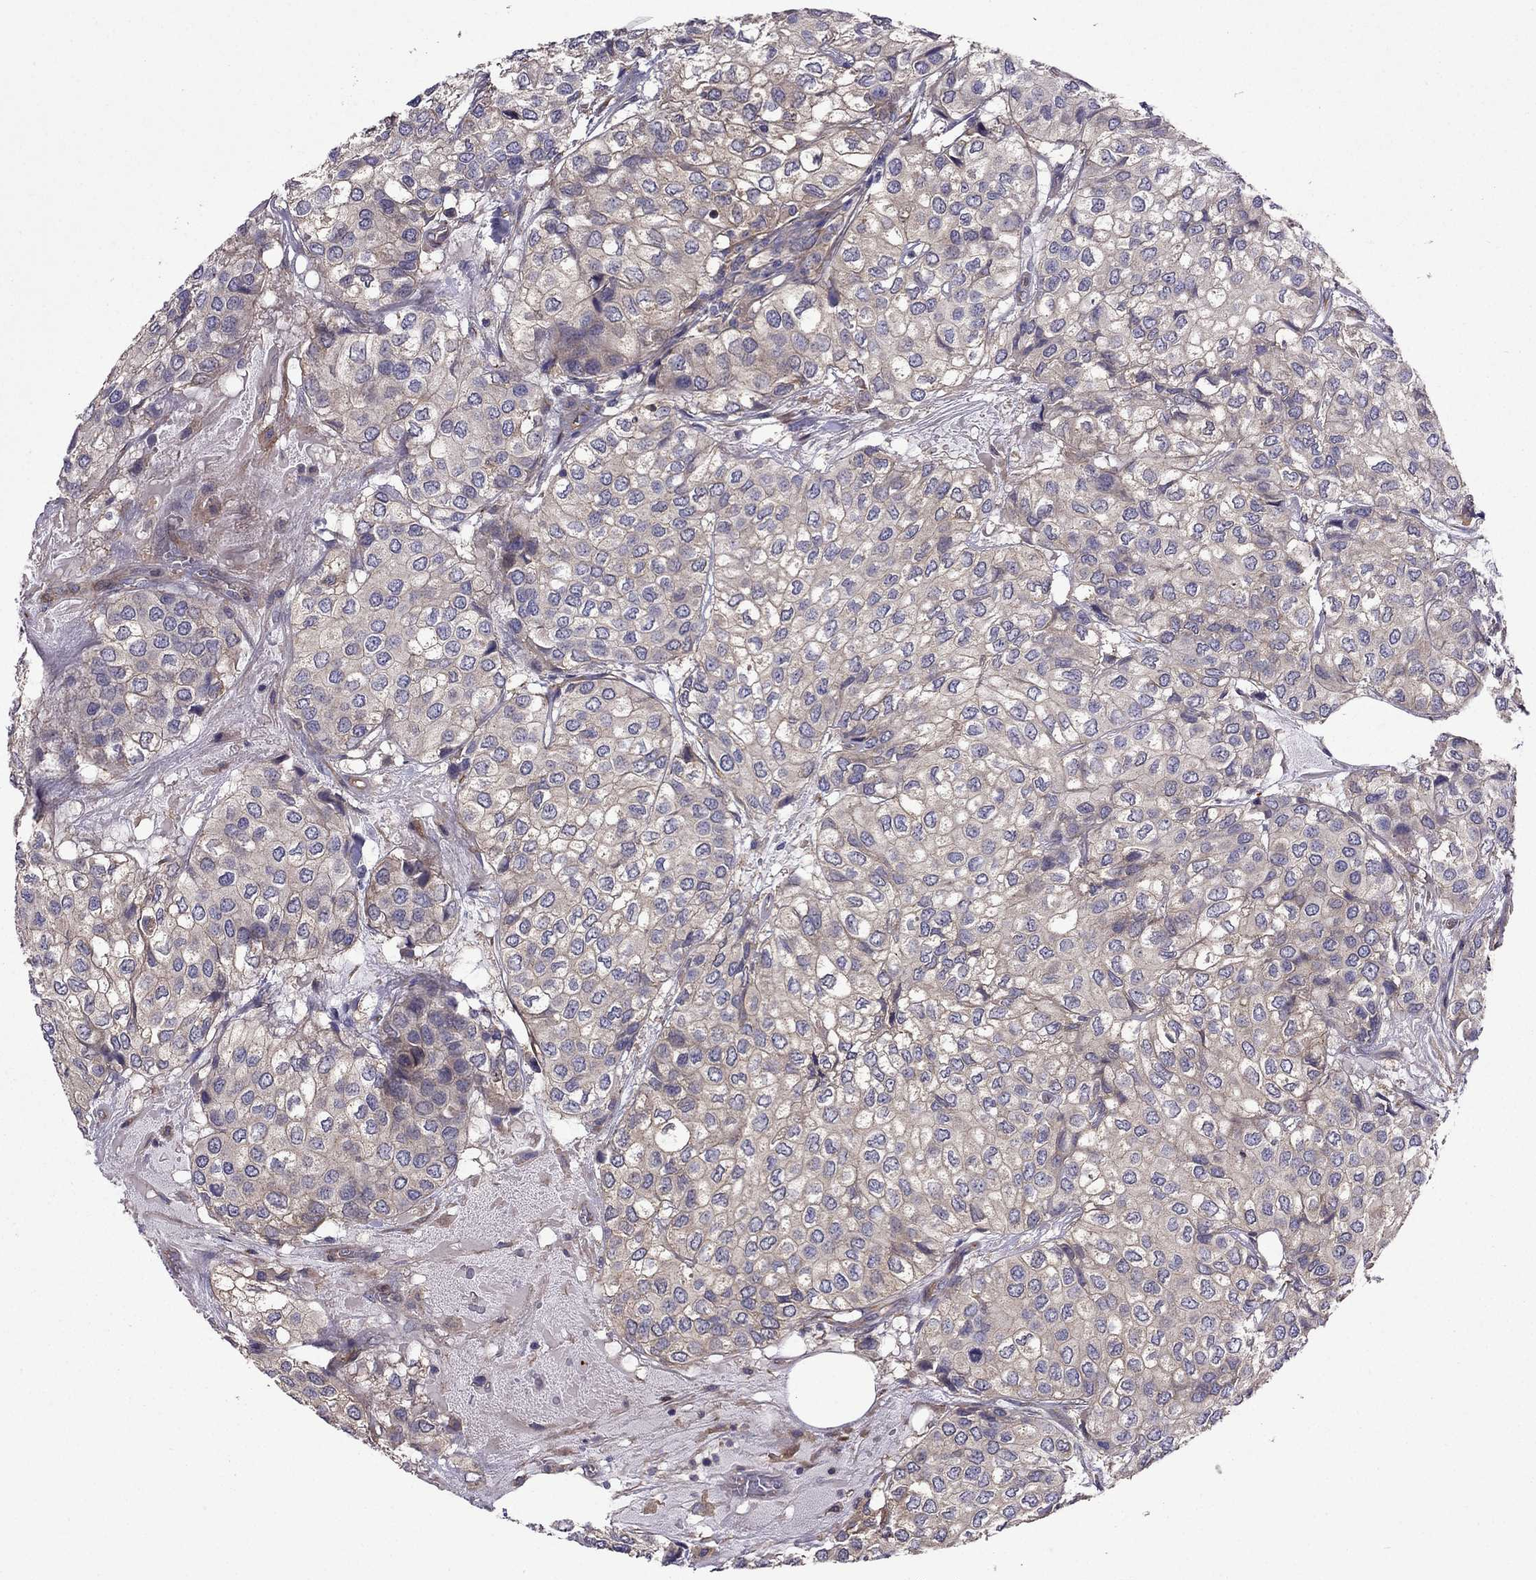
{"staining": {"intensity": "weak", "quantity": "<25%", "location": "cytoplasmic/membranous"}, "tissue": "urothelial cancer", "cell_type": "Tumor cells", "image_type": "cancer", "snomed": [{"axis": "morphology", "description": "Urothelial carcinoma, High grade"}, {"axis": "topography", "description": "Urinary bladder"}], "caption": "Tumor cells are negative for protein expression in human high-grade urothelial carcinoma.", "gene": "ITGB1", "patient": {"sex": "male", "age": 73}}